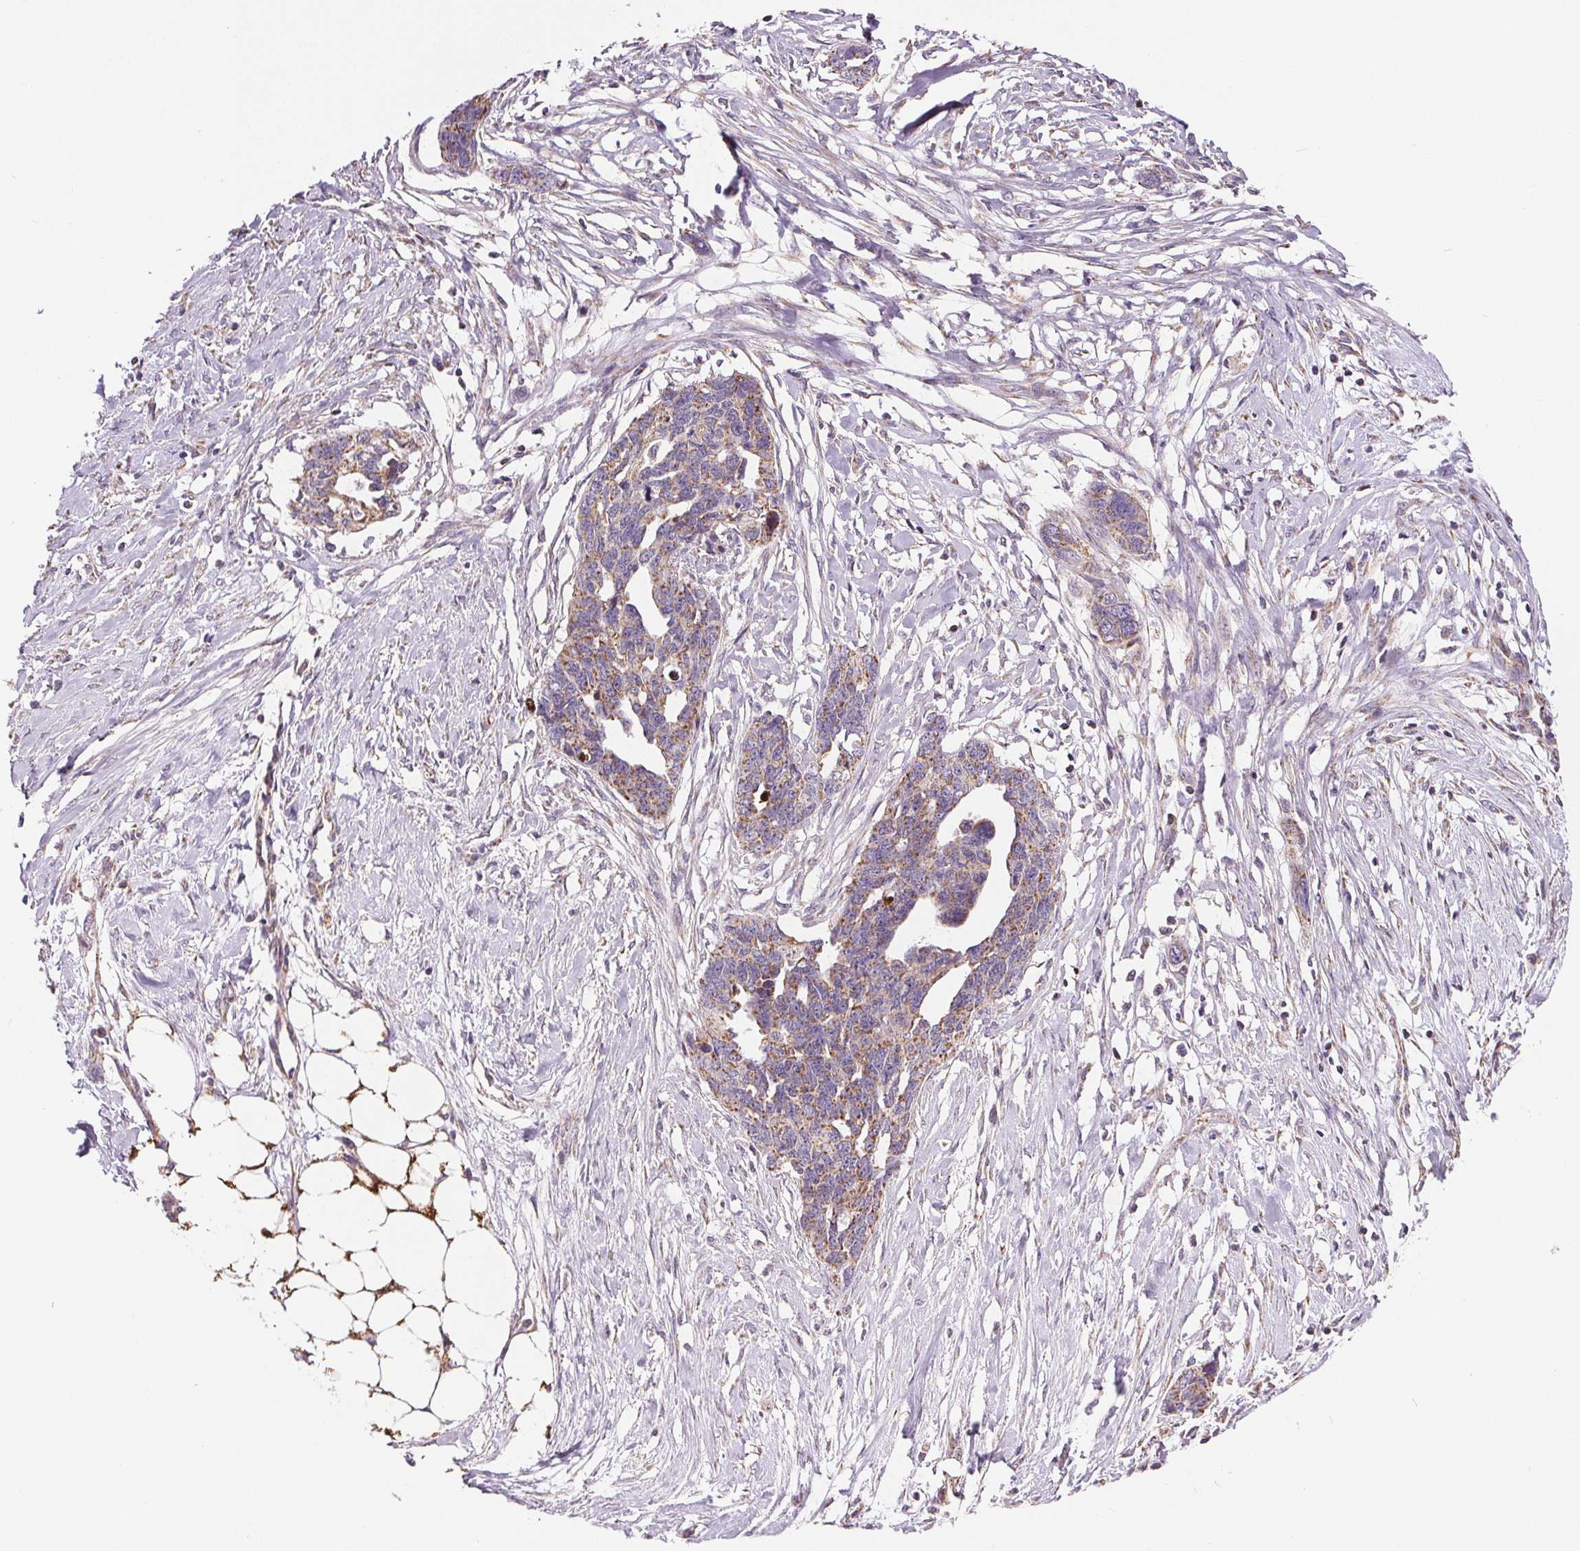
{"staining": {"intensity": "moderate", "quantity": ">75%", "location": "cytoplasmic/membranous"}, "tissue": "ovarian cancer", "cell_type": "Tumor cells", "image_type": "cancer", "snomed": [{"axis": "morphology", "description": "Cystadenocarcinoma, serous, NOS"}, {"axis": "topography", "description": "Ovary"}], "caption": "The image displays immunohistochemical staining of serous cystadenocarcinoma (ovarian). There is moderate cytoplasmic/membranous staining is present in approximately >75% of tumor cells. (IHC, brightfield microscopy, high magnification).", "gene": "SUCLA2", "patient": {"sex": "female", "age": 69}}